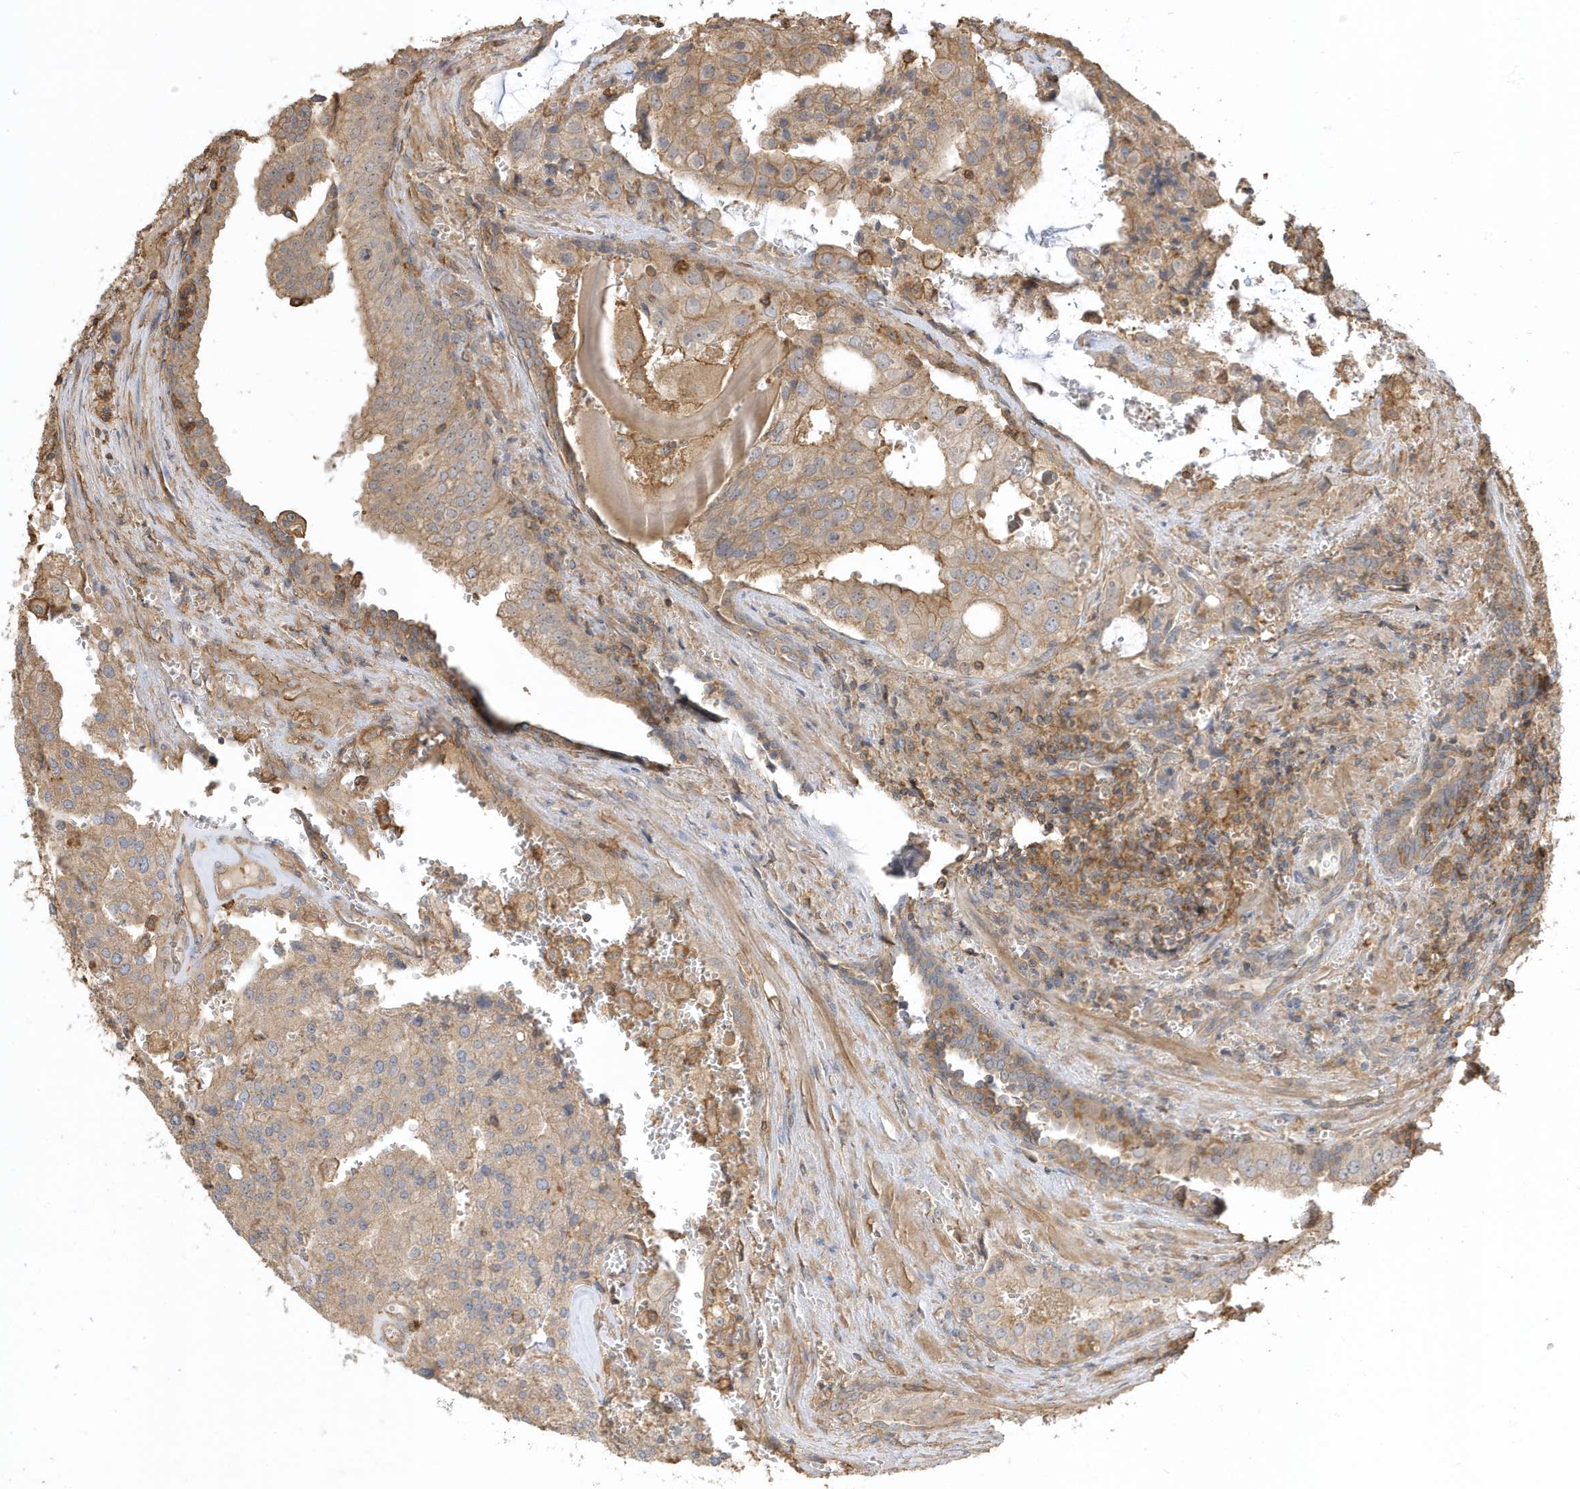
{"staining": {"intensity": "weak", "quantity": ">75%", "location": "cytoplasmic/membranous"}, "tissue": "prostate cancer", "cell_type": "Tumor cells", "image_type": "cancer", "snomed": [{"axis": "morphology", "description": "Adenocarcinoma, High grade"}, {"axis": "topography", "description": "Prostate"}], "caption": "This is a micrograph of immunohistochemistry (IHC) staining of prostate adenocarcinoma (high-grade), which shows weak expression in the cytoplasmic/membranous of tumor cells.", "gene": "ZBTB8A", "patient": {"sex": "male", "age": 68}}